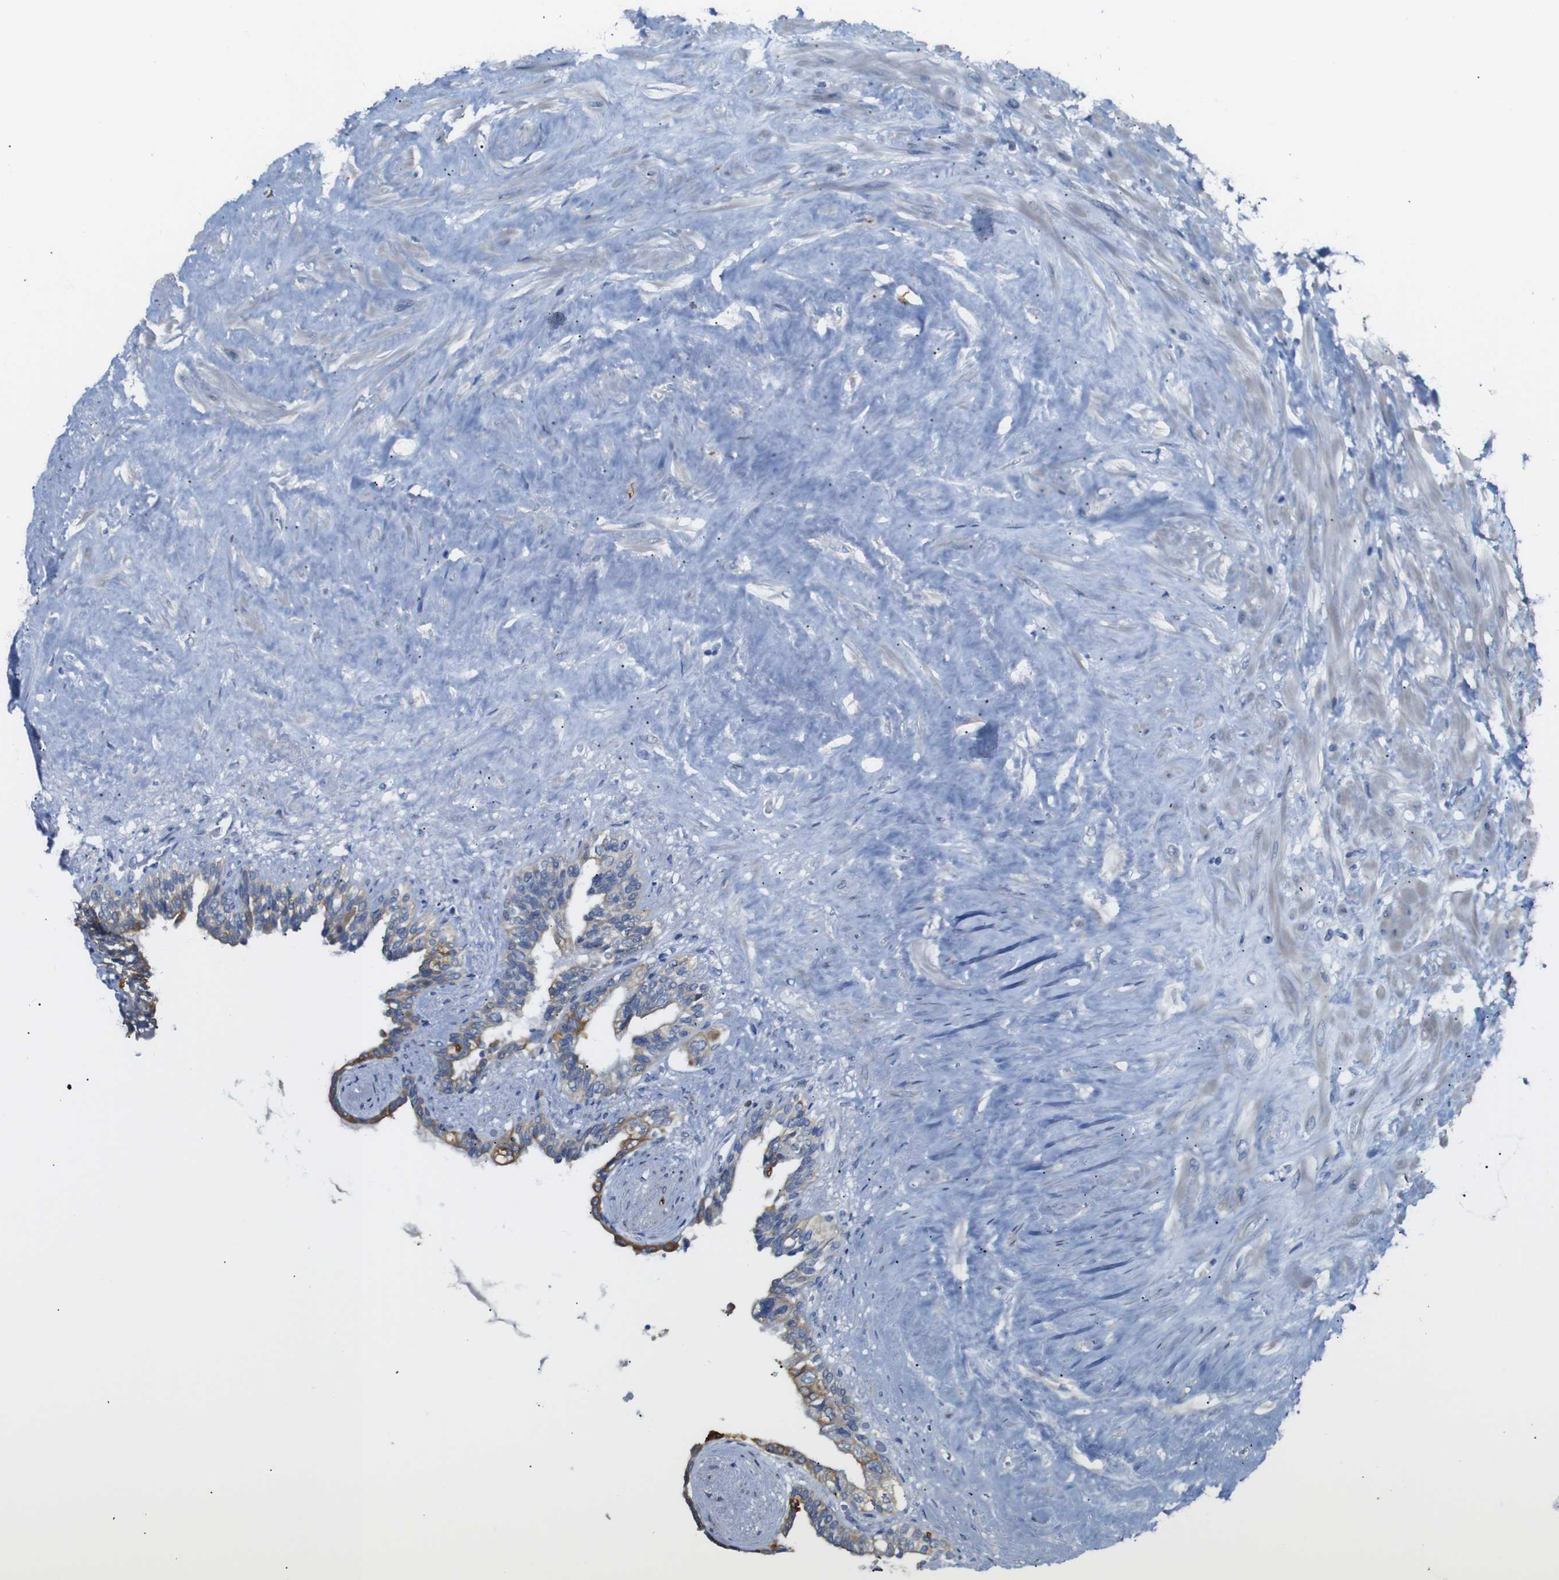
{"staining": {"intensity": "moderate", "quantity": "25%-75%", "location": "cytoplasmic/membranous"}, "tissue": "seminal vesicle", "cell_type": "Glandular cells", "image_type": "normal", "snomed": [{"axis": "morphology", "description": "Normal tissue, NOS"}, {"axis": "topography", "description": "Seminal veicle"}], "caption": "This is an image of immunohistochemistry staining of normal seminal vesicle, which shows moderate expression in the cytoplasmic/membranous of glandular cells.", "gene": "ALOX15", "patient": {"sex": "male", "age": 63}}